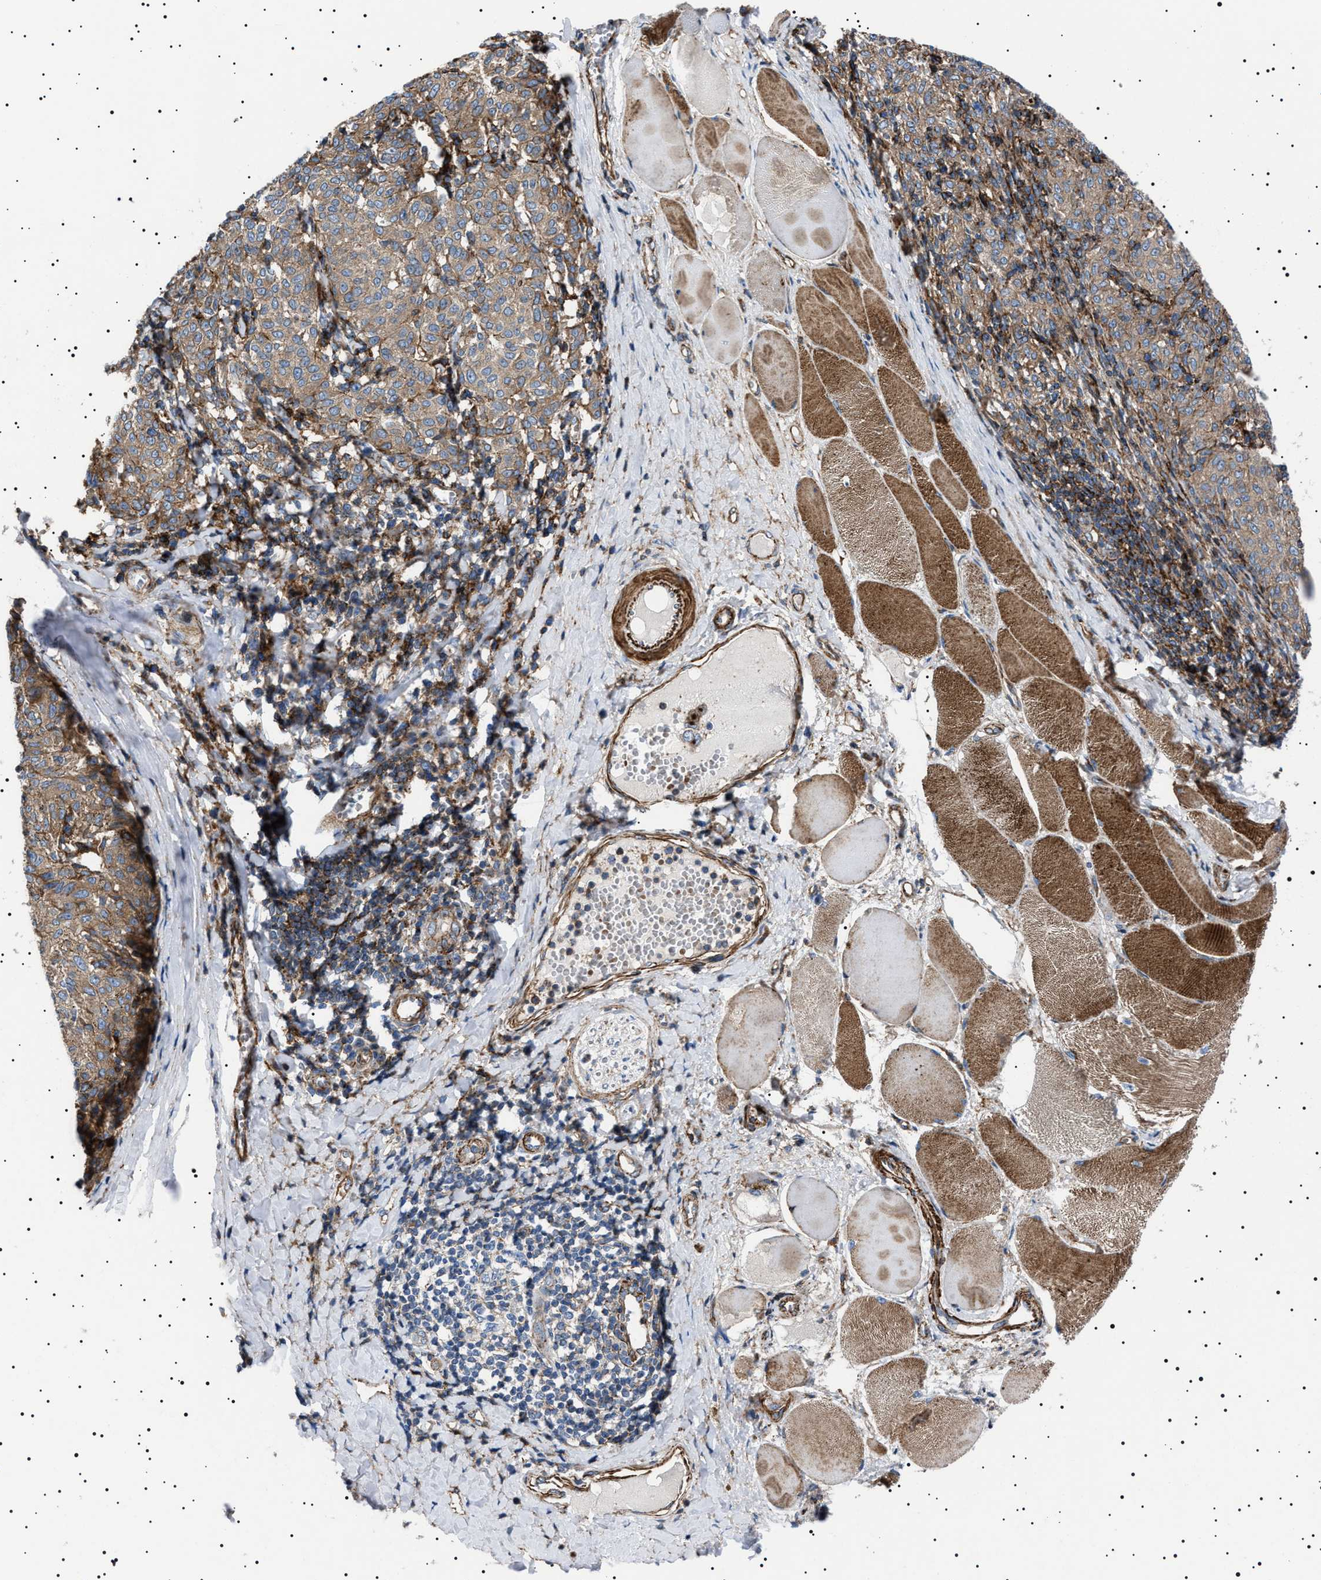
{"staining": {"intensity": "moderate", "quantity": ">75%", "location": "cytoplasmic/membranous"}, "tissue": "melanoma", "cell_type": "Tumor cells", "image_type": "cancer", "snomed": [{"axis": "morphology", "description": "Malignant melanoma, NOS"}, {"axis": "topography", "description": "Skin"}], "caption": "Moderate cytoplasmic/membranous staining is appreciated in about >75% of tumor cells in melanoma.", "gene": "NEU1", "patient": {"sex": "female", "age": 72}}